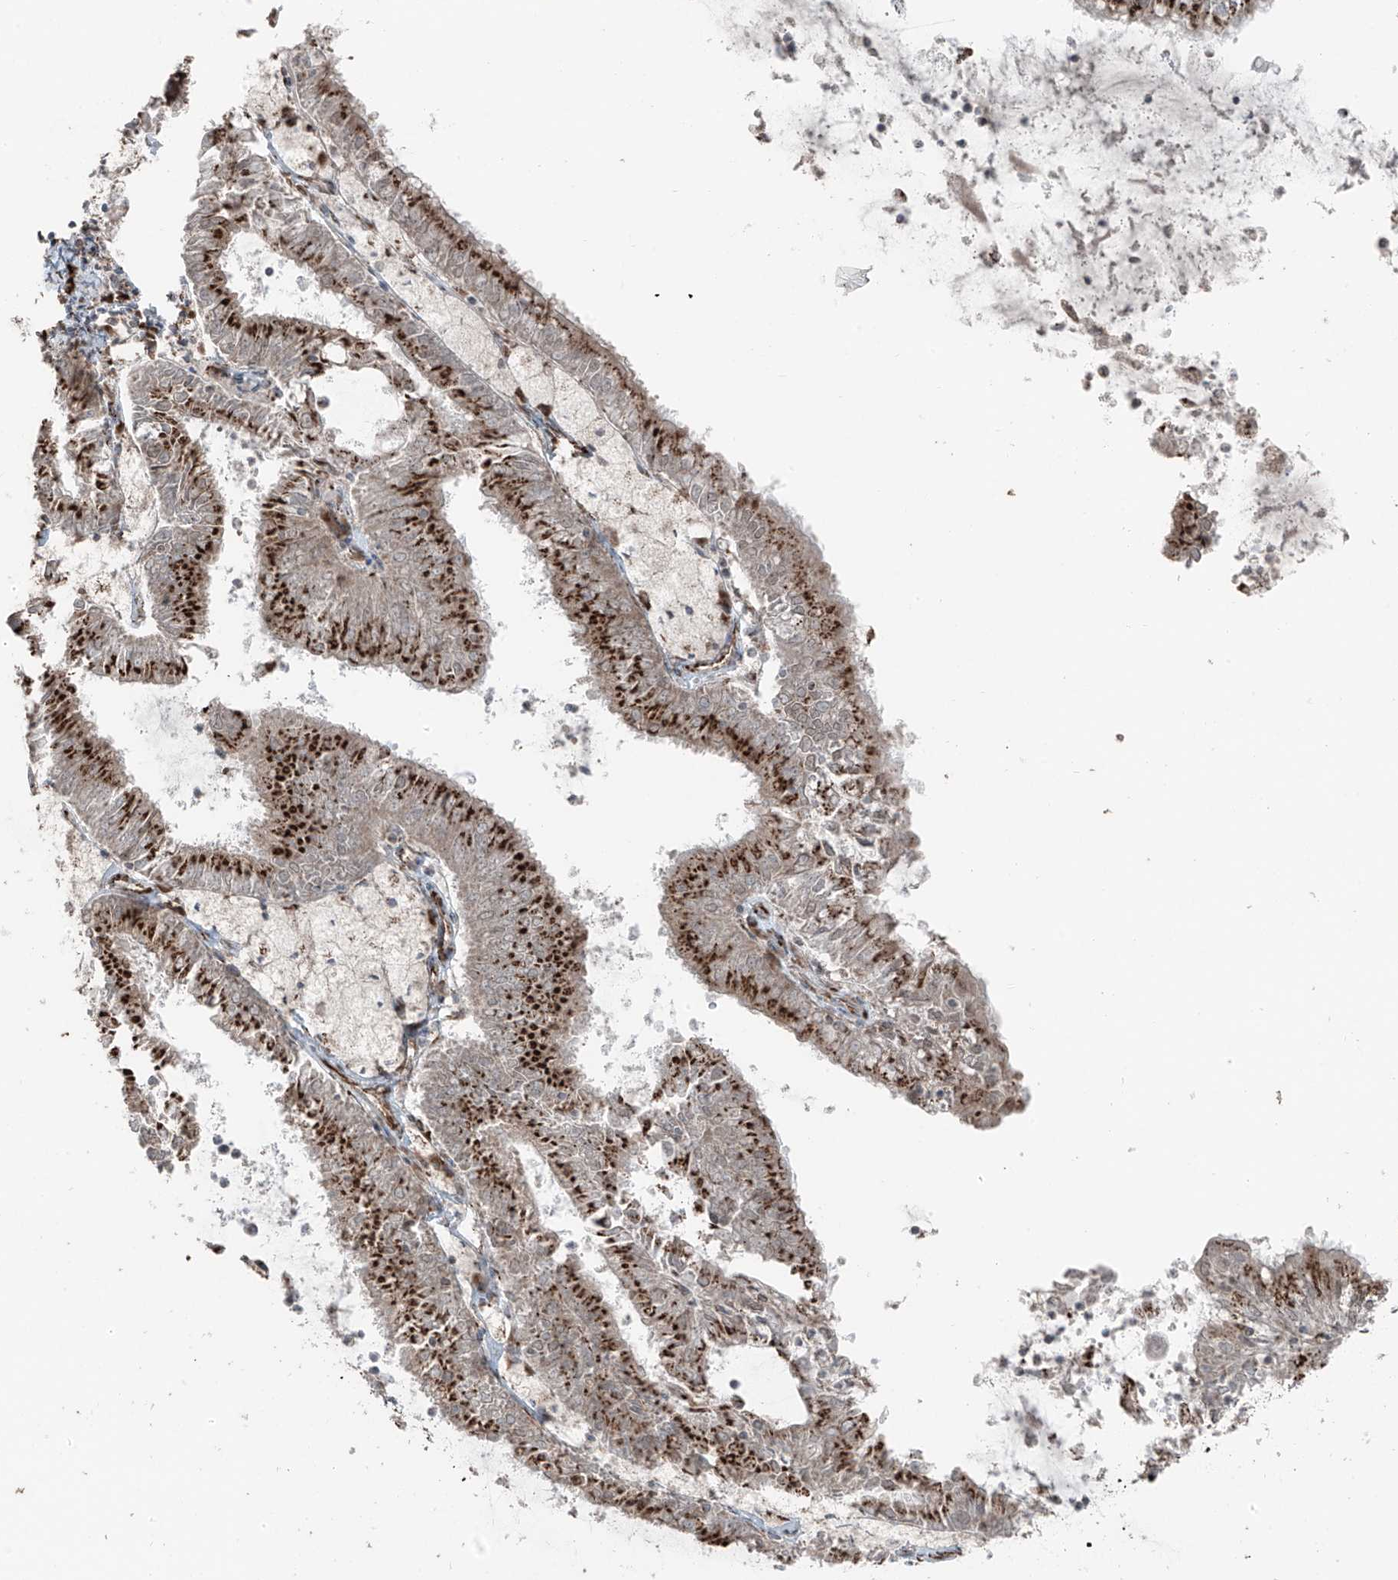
{"staining": {"intensity": "strong", "quantity": ">75%", "location": "cytoplasmic/membranous"}, "tissue": "endometrial cancer", "cell_type": "Tumor cells", "image_type": "cancer", "snomed": [{"axis": "morphology", "description": "Adenocarcinoma, NOS"}, {"axis": "topography", "description": "Endometrium"}], "caption": "An image showing strong cytoplasmic/membranous positivity in about >75% of tumor cells in endometrial cancer (adenocarcinoma), as visualized by brown immunohistochemical staining.", "gene": "ERLEC1", "patient": {"sex": "female", "age": 57}}